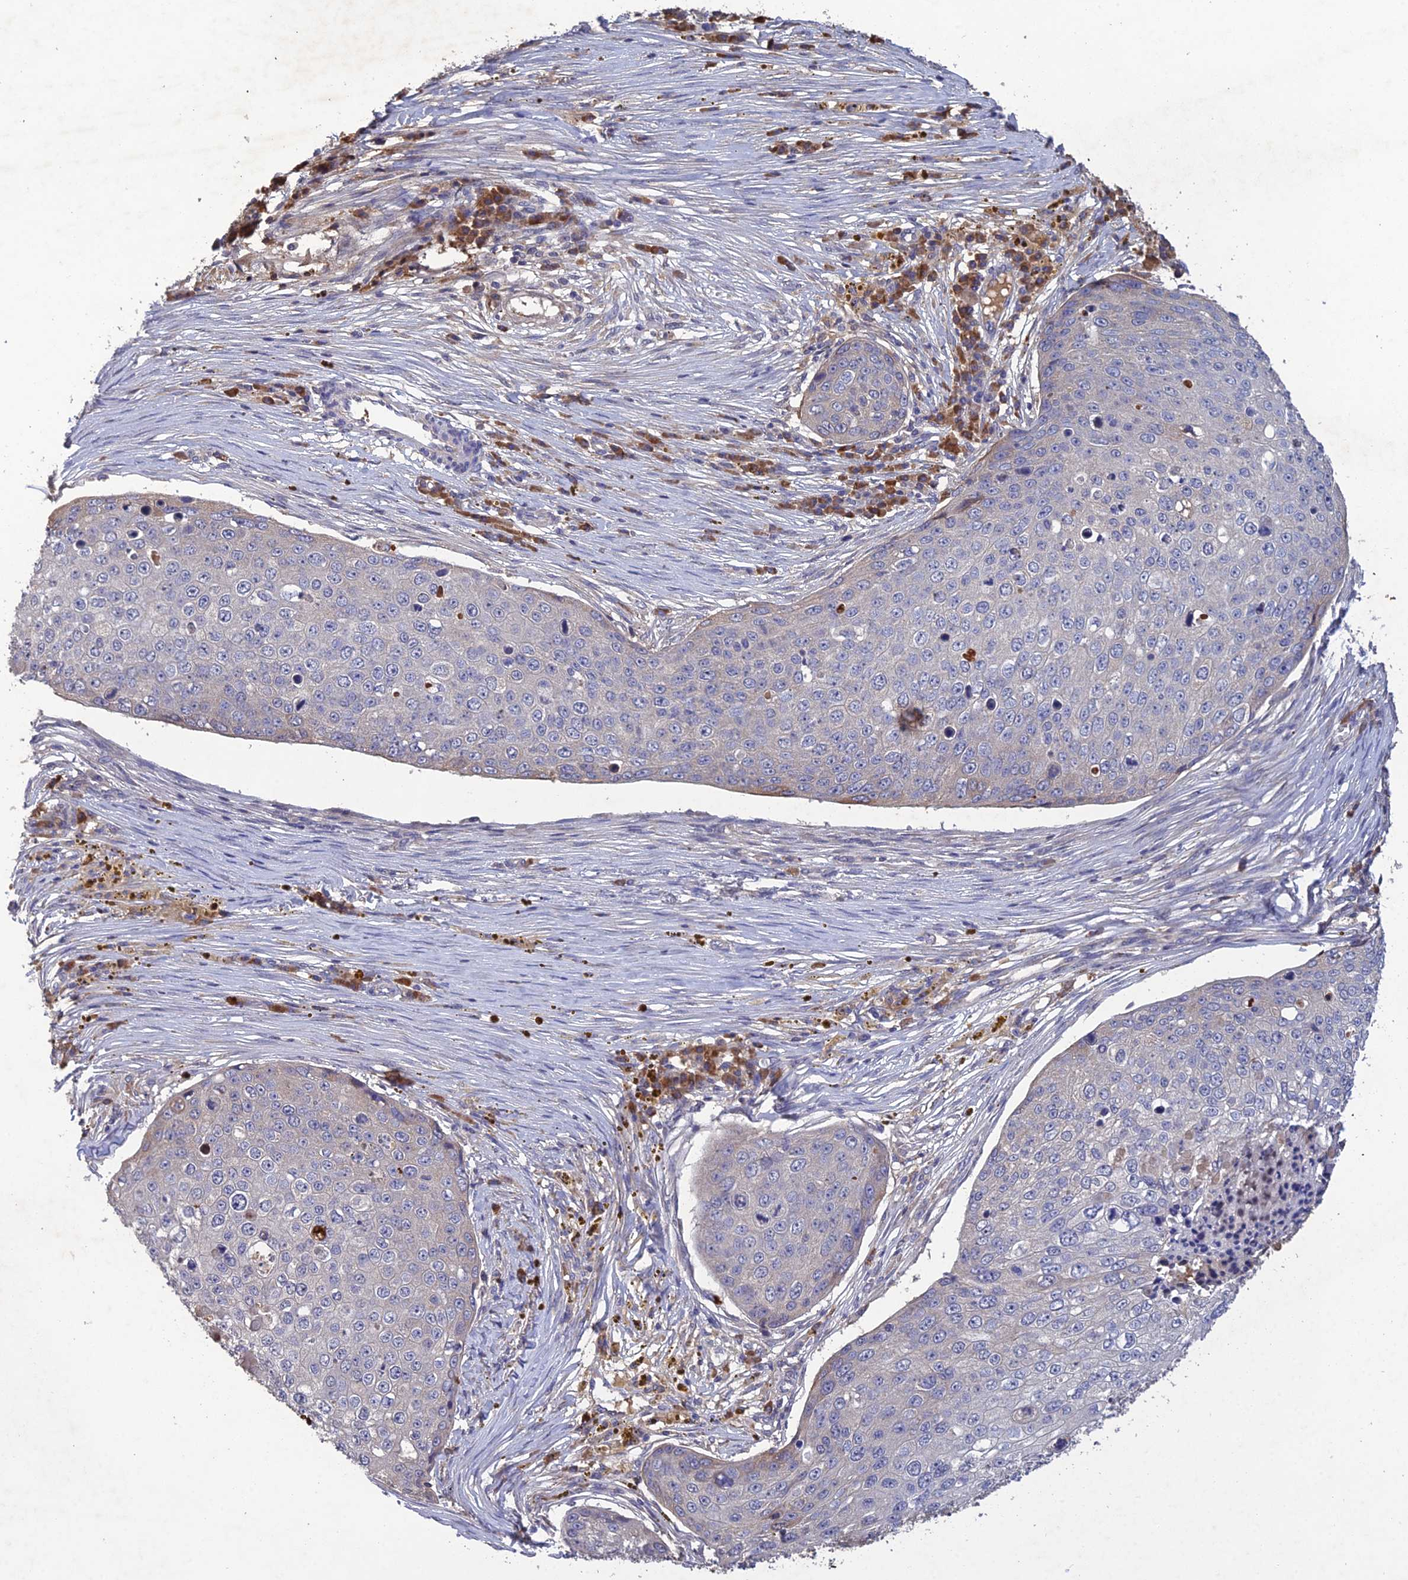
{"staining": {"intensity": "moderate", "quantity": "<25%", "location": "cytoplasmic/membranous"}, "tissue": "skin cancer", "cell_type": "Tumor cells", "image_type": "cancer", "snomed": [{"axis": "morphology", "description": "Squamous cell carcinoma, NOS"}, {"axis": "topography", "description": "Skin"}], "caption": "About <25% of tumor cells in skin squamous cell carcinoma demonstrate moderate cytoplasmic/membranous protein positivity as visualized by brown immunohistochemical staining.", "gene": "SLC39A13", "patient": {"sex": "male", "age": 71}}